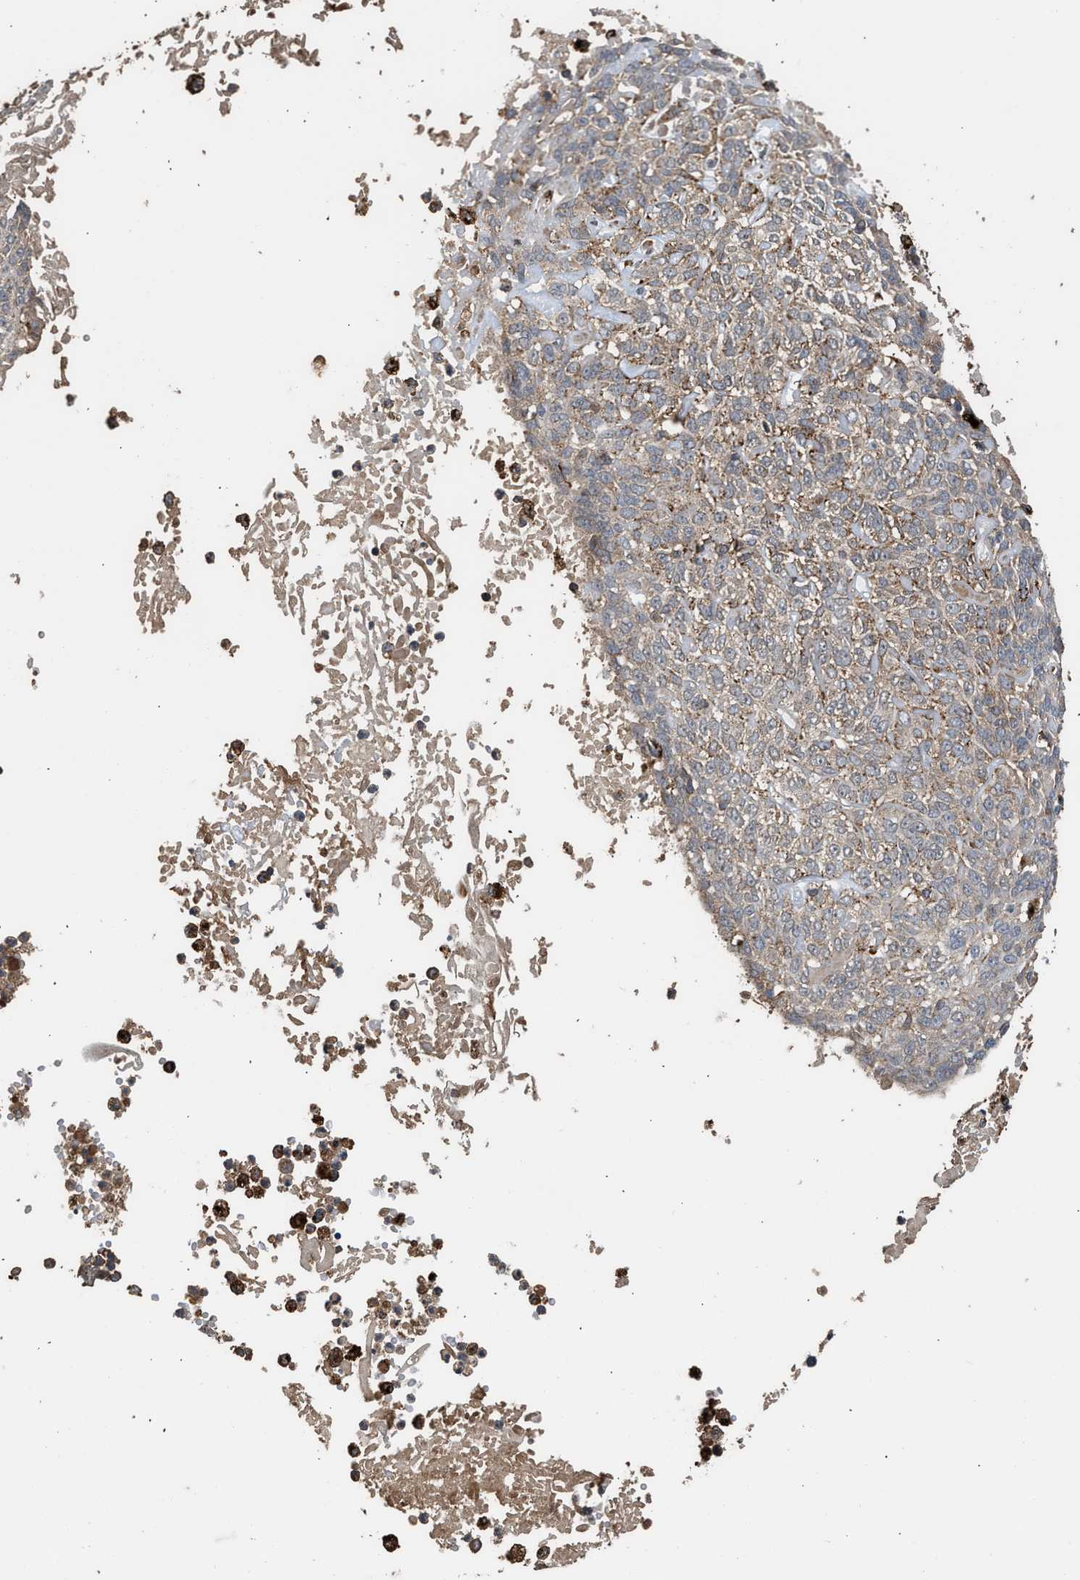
{"staining": {"intensity": "moderate", "quantity": ">75%", "location": "cytoplasmic/membranous"}, "tissue": "skin cancer", "cell_type": "Tumor cells", "image_type": "cancer", "snomed": [{"axis": "morphology", "description": "Normal tissue, NOS"}, {"axis": "morphology", "description": "Basal cell carcinoma"}, {"axis": "topography", "description": "Skin"}], "caption": "High-power microscopy captured an immunohistochemistry histopathology image of skin cancer (basal cell carcinoma), revealing moderate cytoplasmic/membranous staining in approximately >75% of tumor cells.", "gene": "CTSV", "patient": {"sex": "male", "age": 87}}